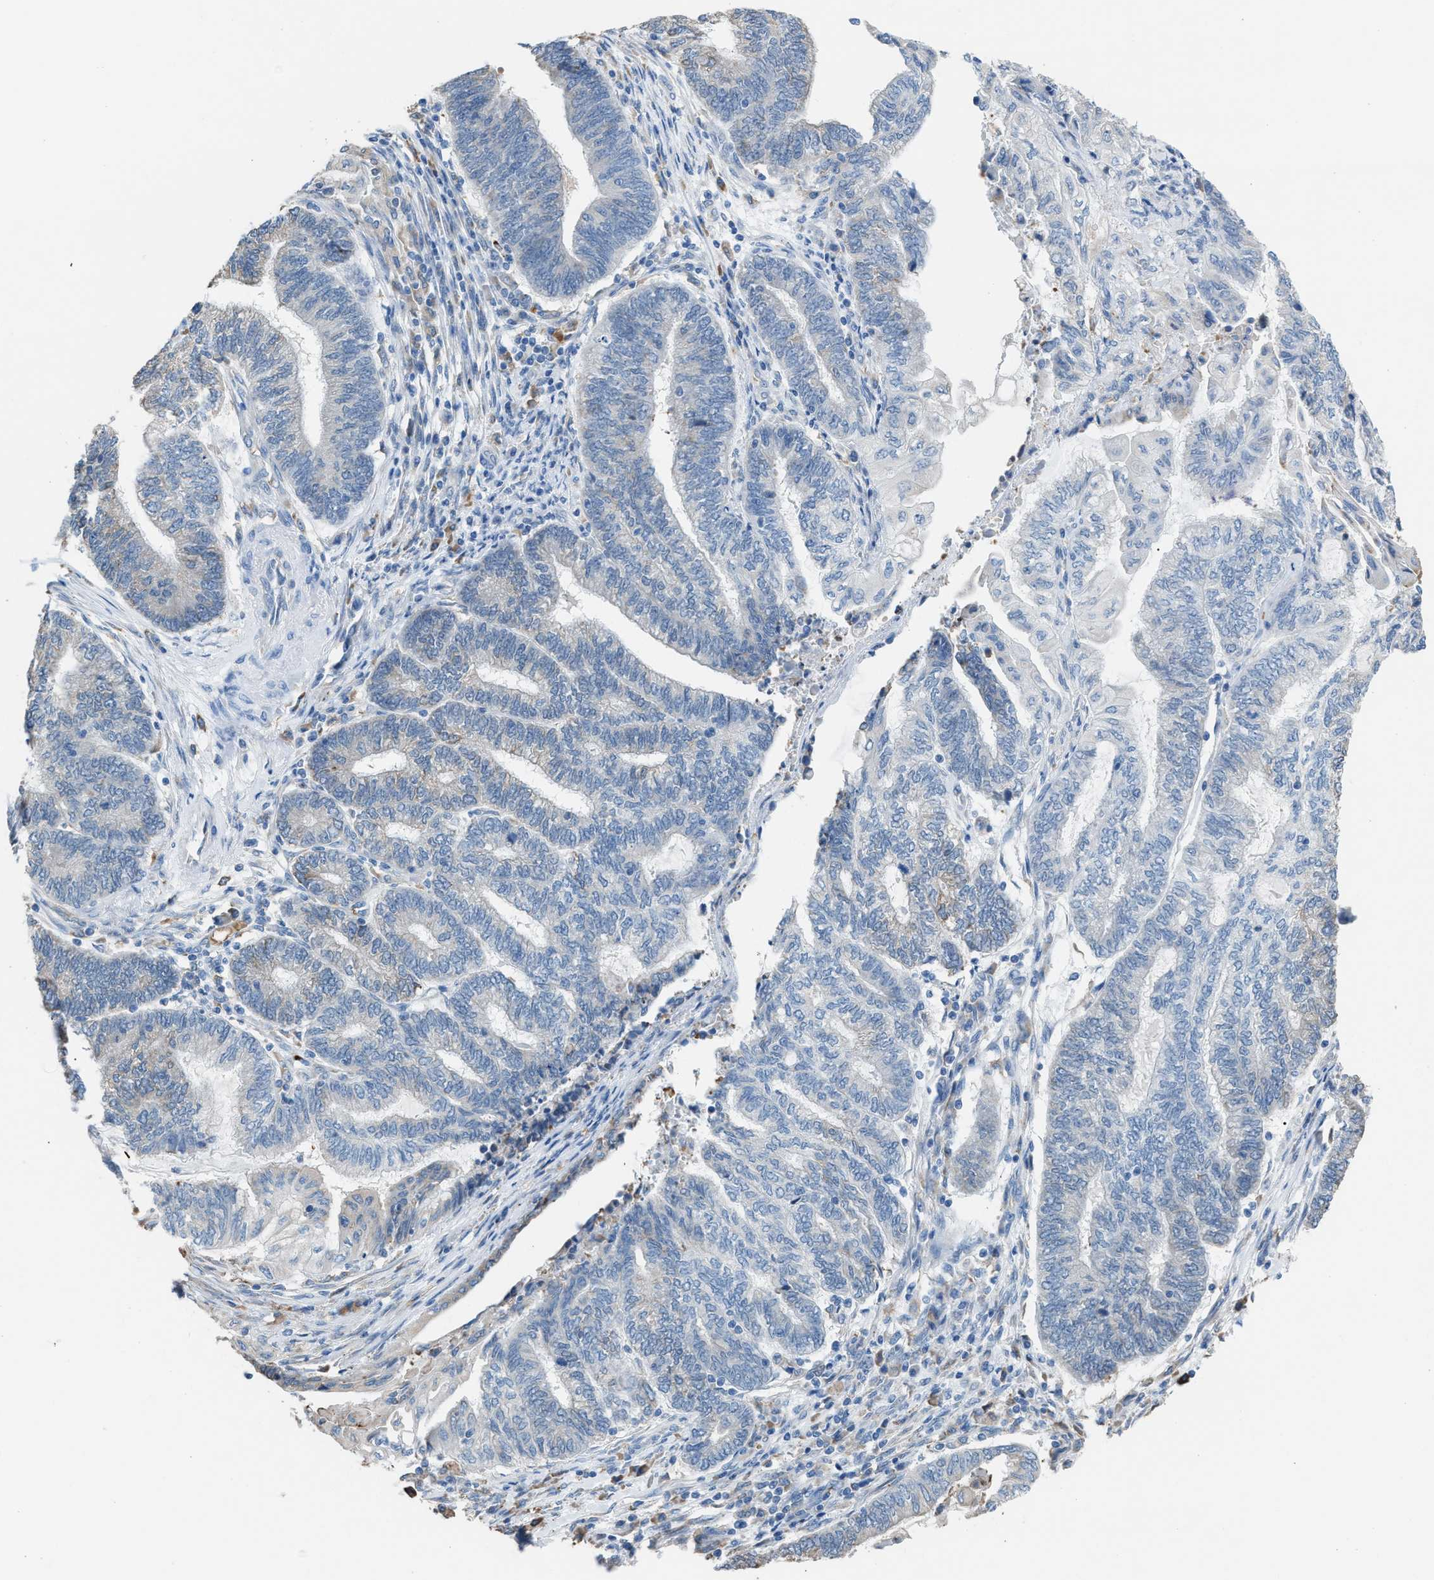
{"staining": {"intensity": "negative", "quantity": "none", "location": "none"}, "tissue": "endometrial cancer", "cell_type": "Tumor cells", "image_type": "cancer", "snomed": [{"axis": "morphology", "description": "Adenocarcinoma, NOS"}, {"axis": "topography", "description": "Uterus"}, {"axis": "topography", "description": "Endometrium"}], "caption": "Micrograph shows no protein expression in tumor cells of endometrial adenocarcinoma tissue.", "gene": "CA3", "patient": {"sex": "female", "age": 70}}